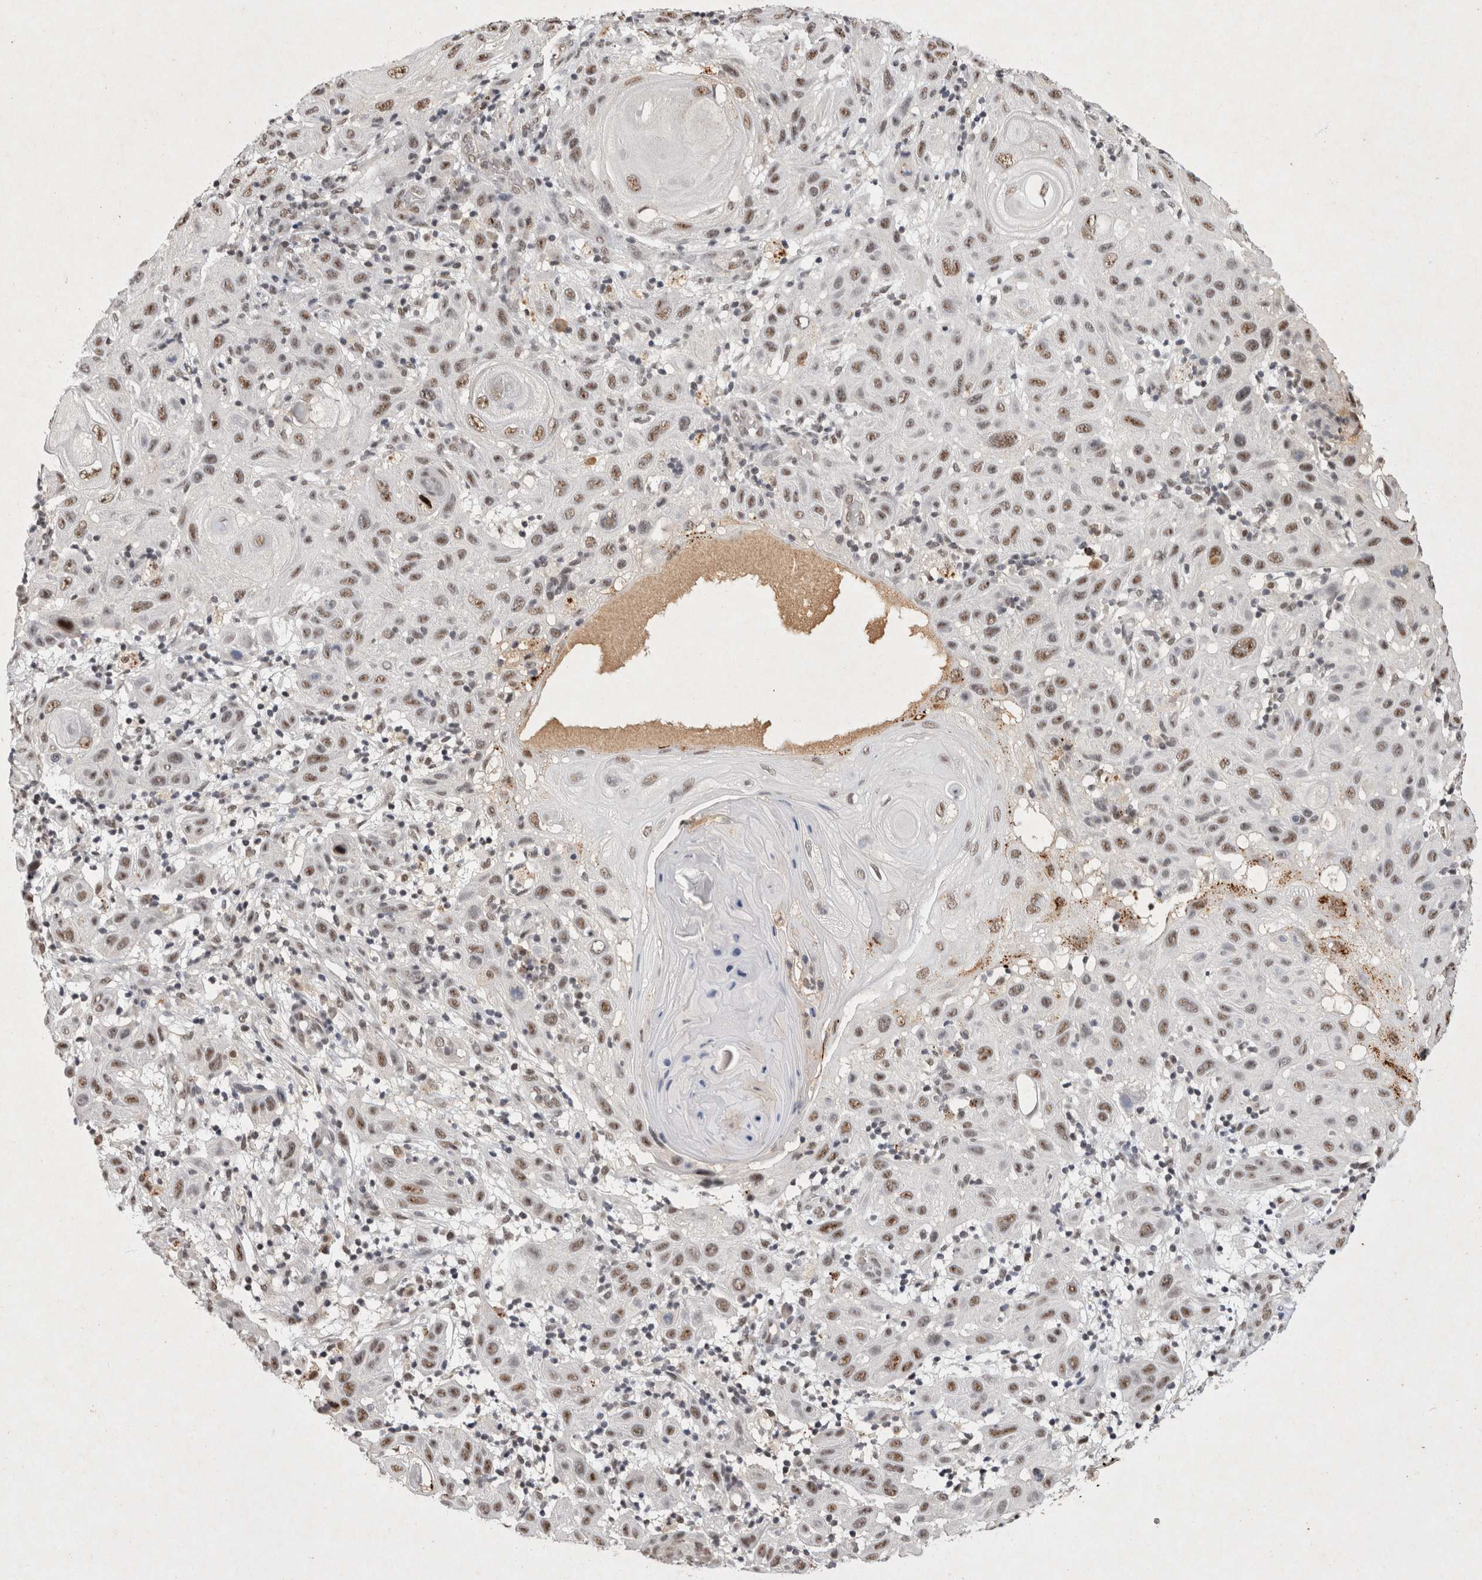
{"staining": {"intensity": "moderate", "quantity": ">75%", "location": "nuclear"}, "tissue": "skin cancer", "cell_type": "Tumor cells", "image_type": "cancer", "snomed": [{"axis": "morphology", "description": "Normal tissue, NOS"}, {"axis": "morphology", "description": "Squamous cell carcinoma, NOS"}, {"axis": "topography", "description": "Skin"}], "caption": "IHC (DAB (3,3'-diaminobenzidine)) staining of human skin squamous cell carcinoma shows moderate nuclear protein positivity in about >75% of tumor cells.", "gene": "XRCC5", "patient": {"sex": "female", "age": 96}}